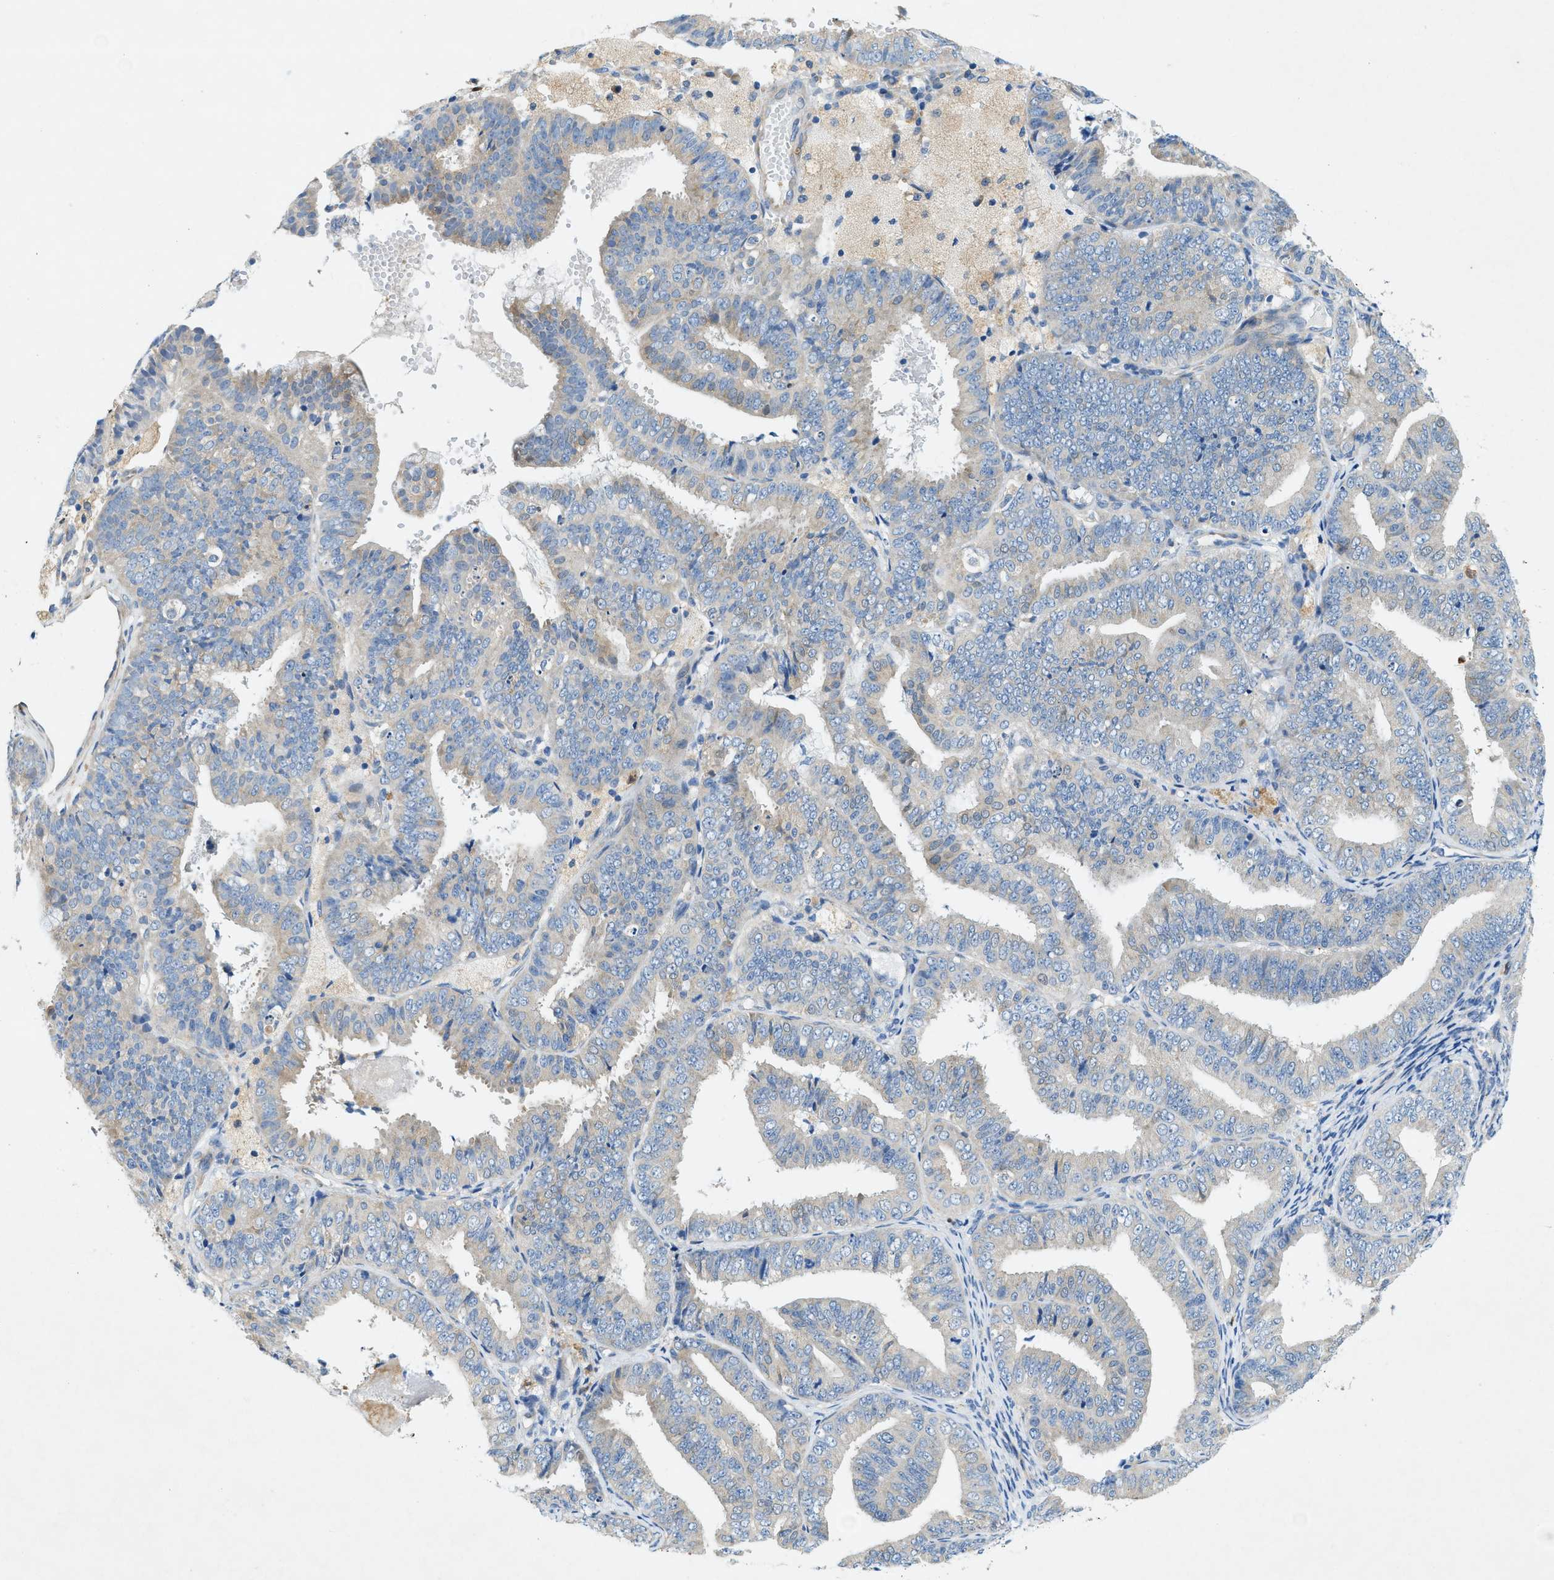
{"staining": {"intensity": "weak", "quantity": "<25%", "location": "cytoplasmic/membranous"}, "tissue": "endometrial cancer", "cell_type": "Tumor cells", "image_type": "cancer", "snomed": [{"axis": "morphology", "description": "Adenocarcinoma, NOS"}, {"axis": "topography", "description": "Endometrium"}], "caption": "Immunohistochemical staining of adenocarcinoma (endometrial) exhibits no significant staining in tumor cells. Brightfield microscopy of IHC stained with DAB (brown) and hematoxylin (blue), captured at high magnification.", "gene": "ZDHHC13", "patient": {"sex": "female", "age": 63}}